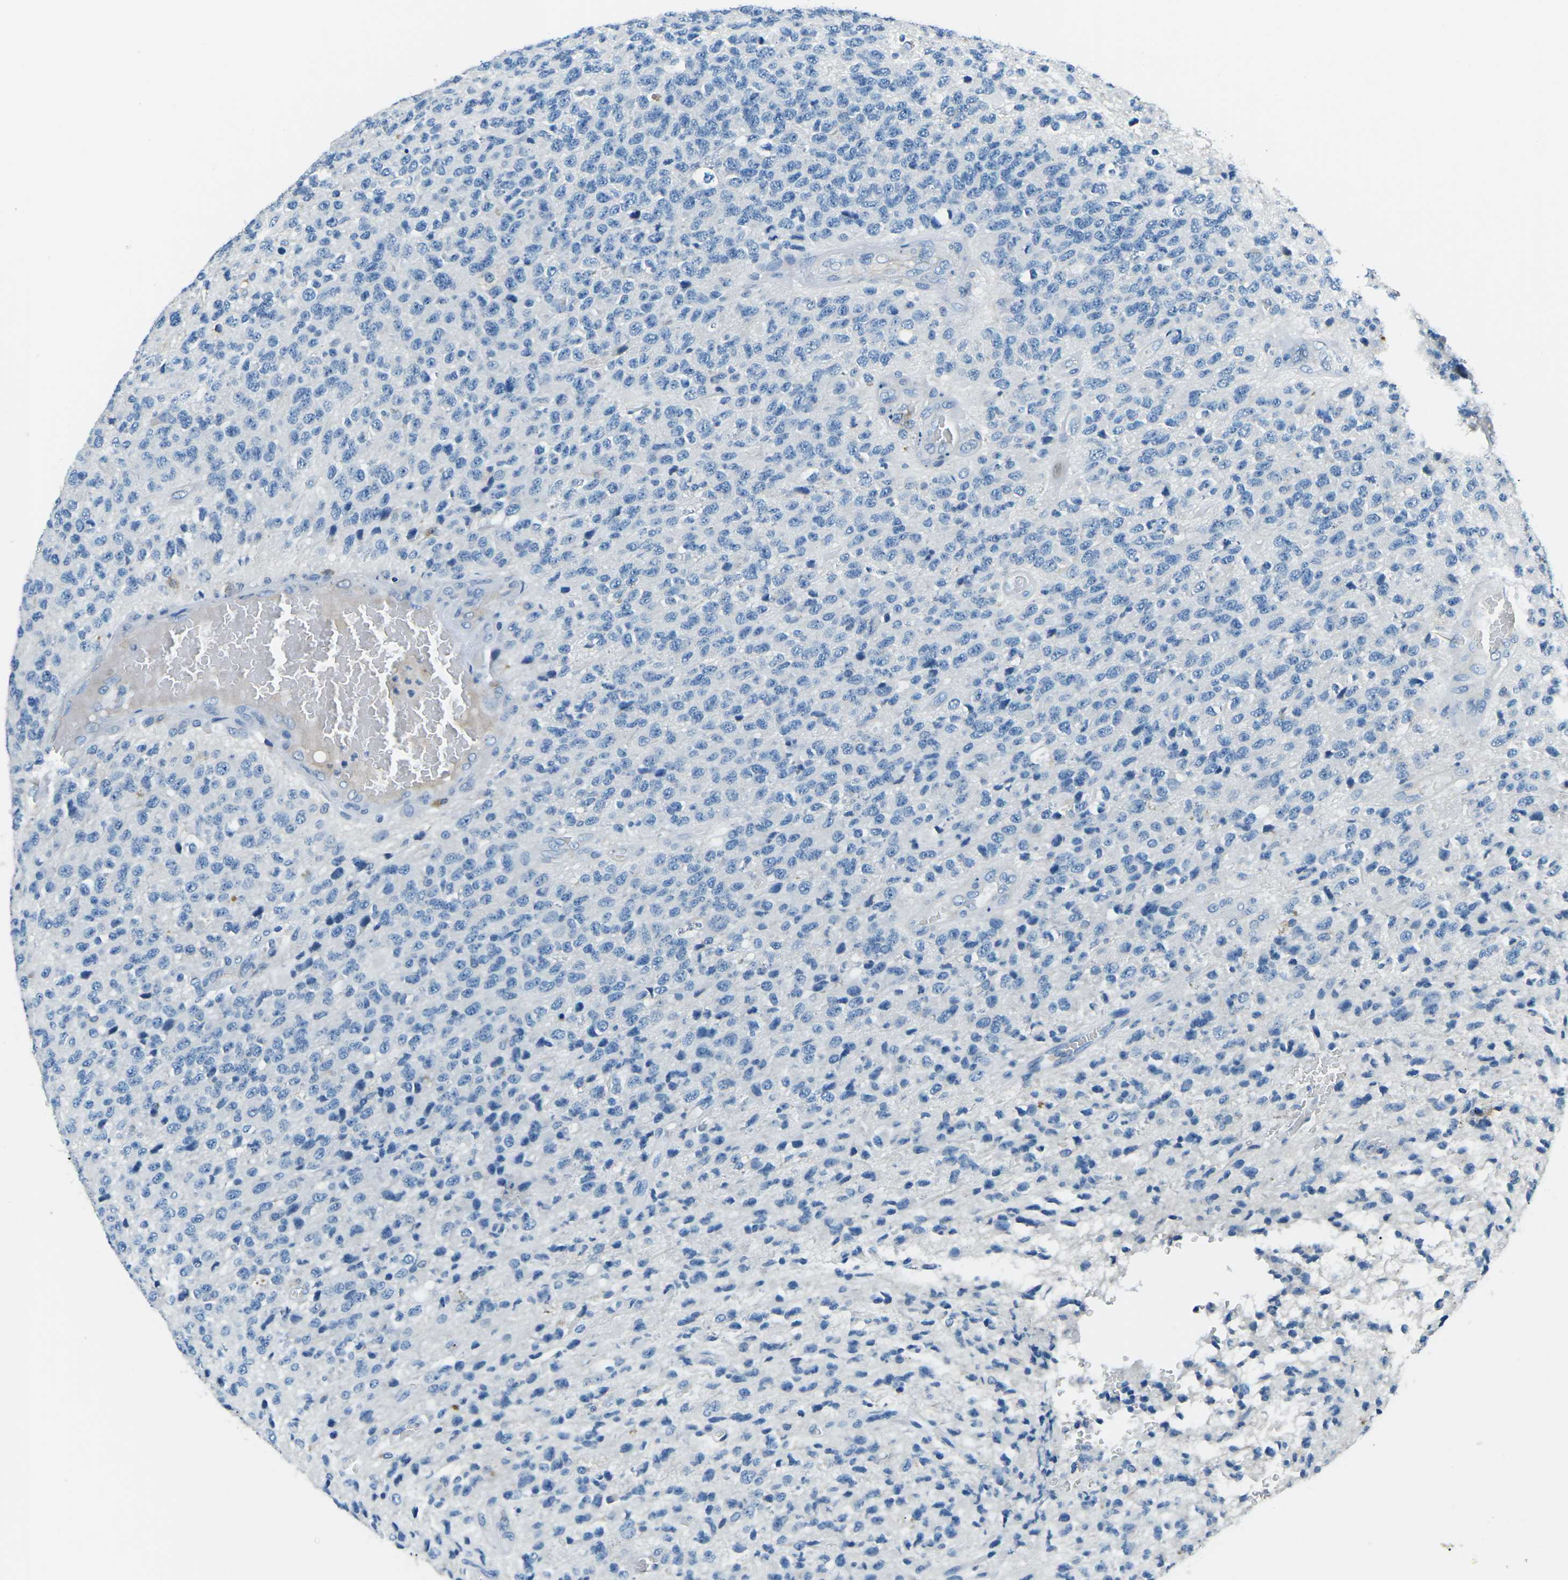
{"staining": {"intensity": "negative", "quantity": "none", "location": "none"}, "tissue": "glioma", "cell_type": "Tumor cells", "image_type": "cancer", "snomed": [{"axis": "morphology", "description": "Glioma, malignant, High grade"}, {"axis": "topography", "description": "pancreas cauda"}], "caption": "High magnification brightfield microscopy of malignant high-grade glioma stained with DAB (brown) and counterstained with hematoxylin (blue): tumor cells show no significant staining. (DAB (3,3'-diaminobenzidine) immunohistochemistry visualized using brightfield microscopy, high magnification).", "gene": "CD1D", "patient": {"sex": "male", "age": 60}}